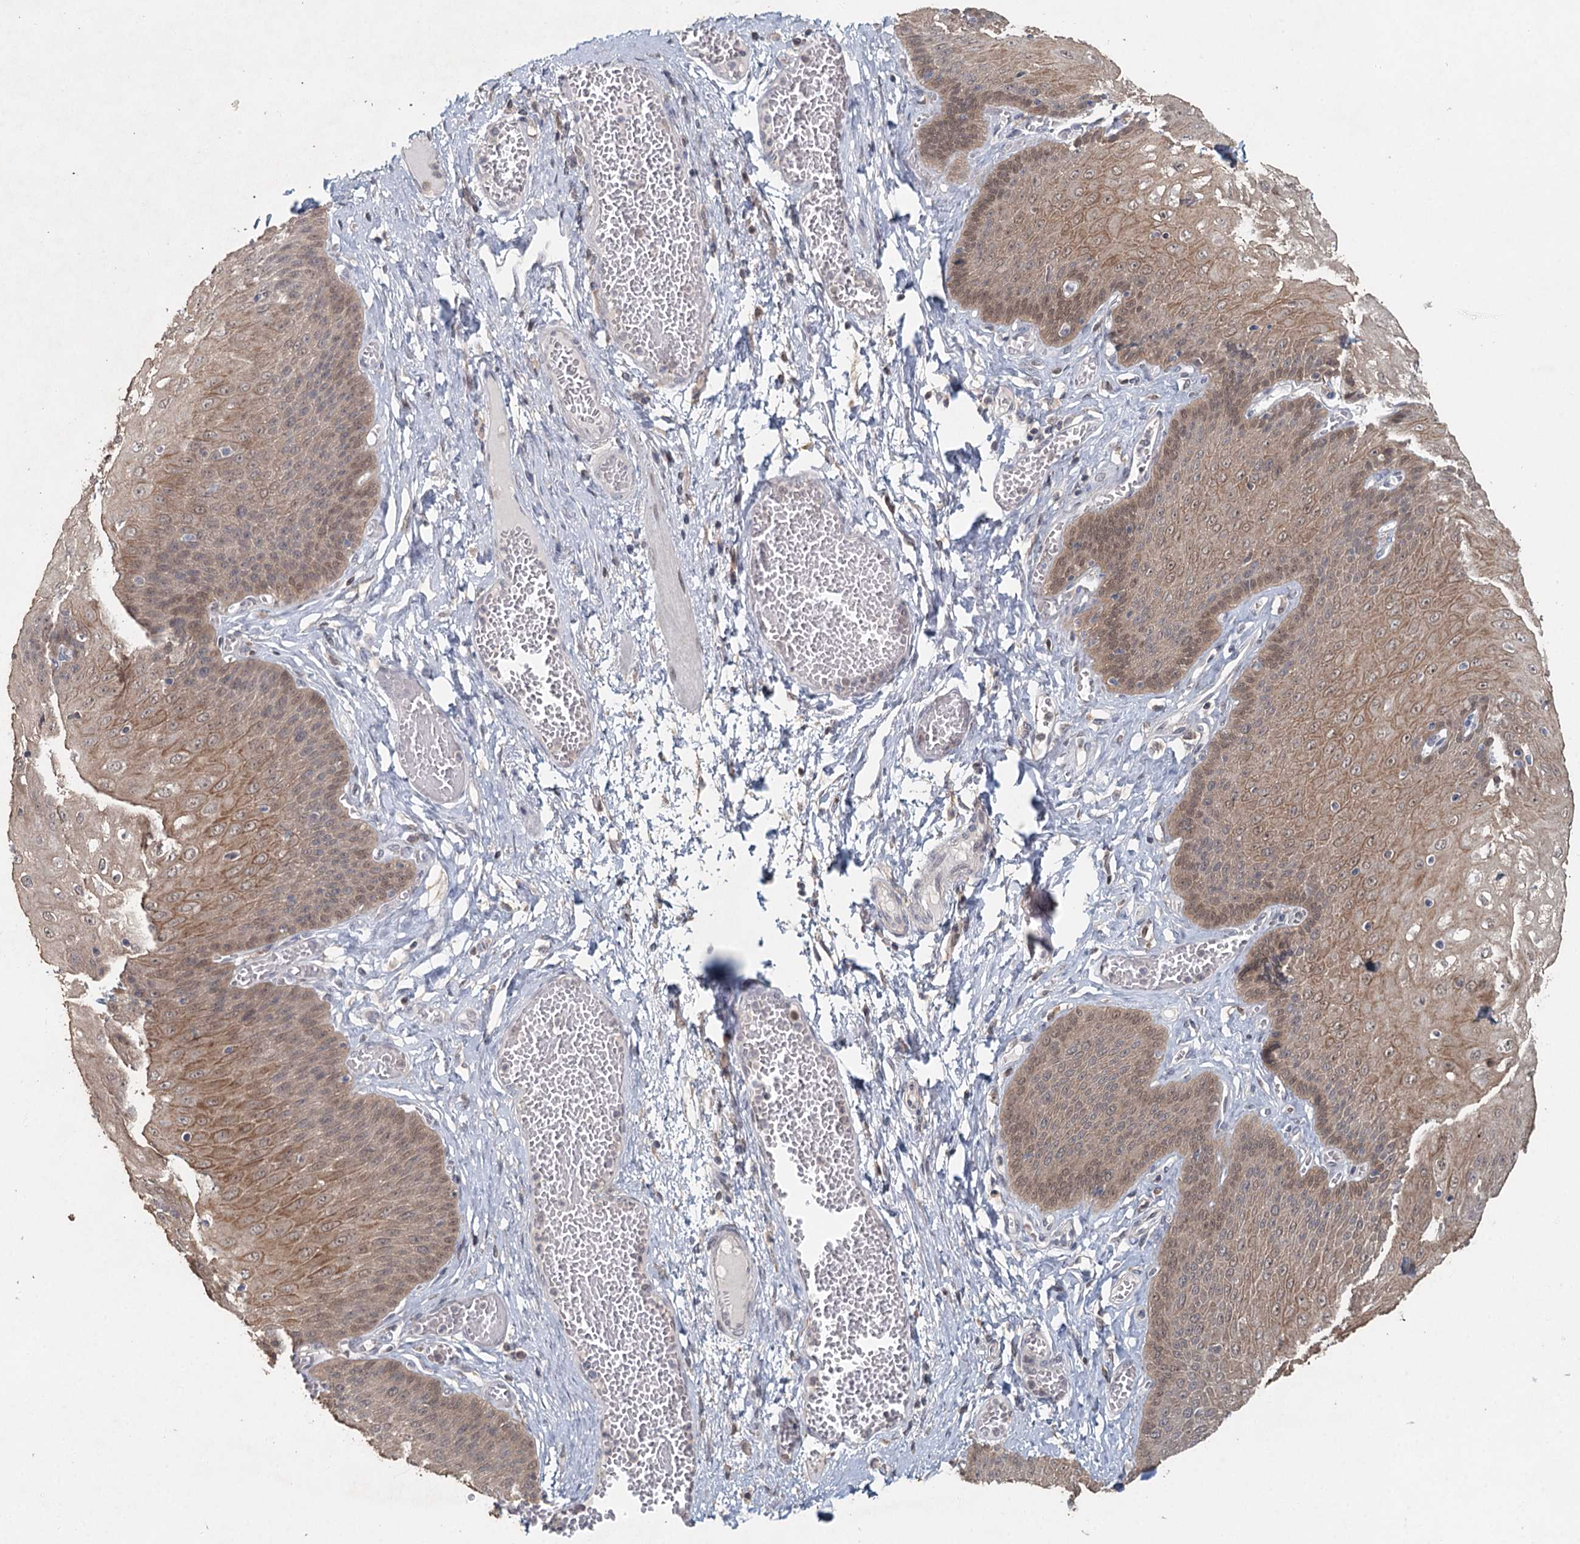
{"staining": {"intensity": "moderate", "quantity": ">75%", "location": "cytoplasmic/membranous,nuclear"}, "tissue": "esophagus", "cell_type": "Squamous epithelial cells", "image_type": "normal", "snomed": [{"axis": "morphology", "description": "Normal tissue, NOS"}, {"axis": "topography", "description": "Esophagus"}], "caption": "Immunohistochemical staining of benign human esophagus exhibits moderate cytoplasmic/membranous,nuclear protein positivity in approximately >75% of squamous epithelial cells.", "gene": "ADK", "patient": {"sex": "male", "age": 60}}